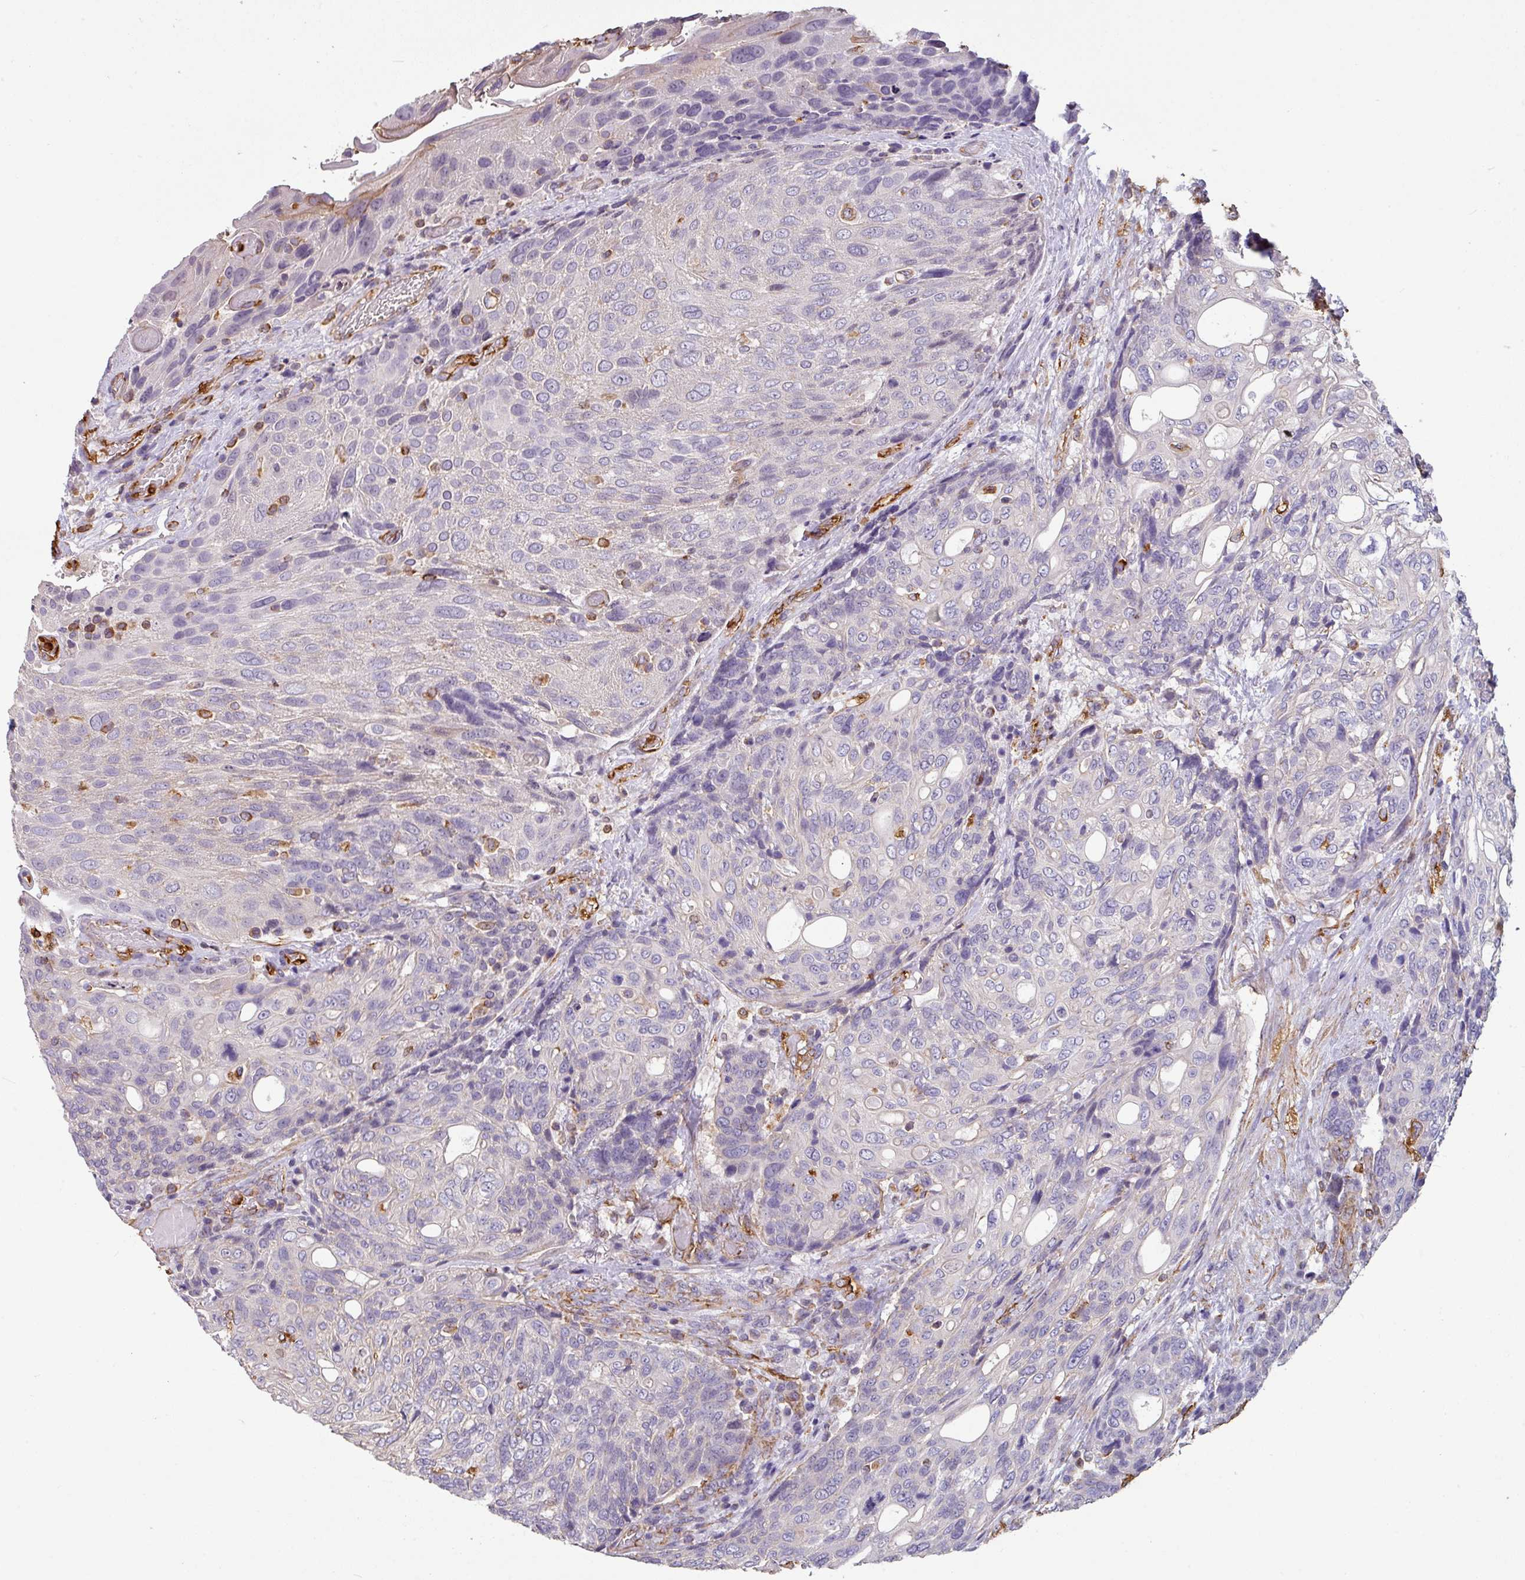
{"staining": {"intensity": "negative", "quantity": "none", "location": "none"}, "tissue": "urothelial cancer", "cell_type": "Tumor cells", "image_type": "cancer", "snomed": [{"axis": "morphology", "description": "Urothelial carcinoma, High grade"}, {"axis": "topography", "description": "Urinary bladder"}], "caption": "Micrograph shows no significant protein positivity in tumor cells of urothelial cancer. Nuclei are stained in blue.", "gene": "ZNF280C", "patient": {"sex": "female", "age": 70}}